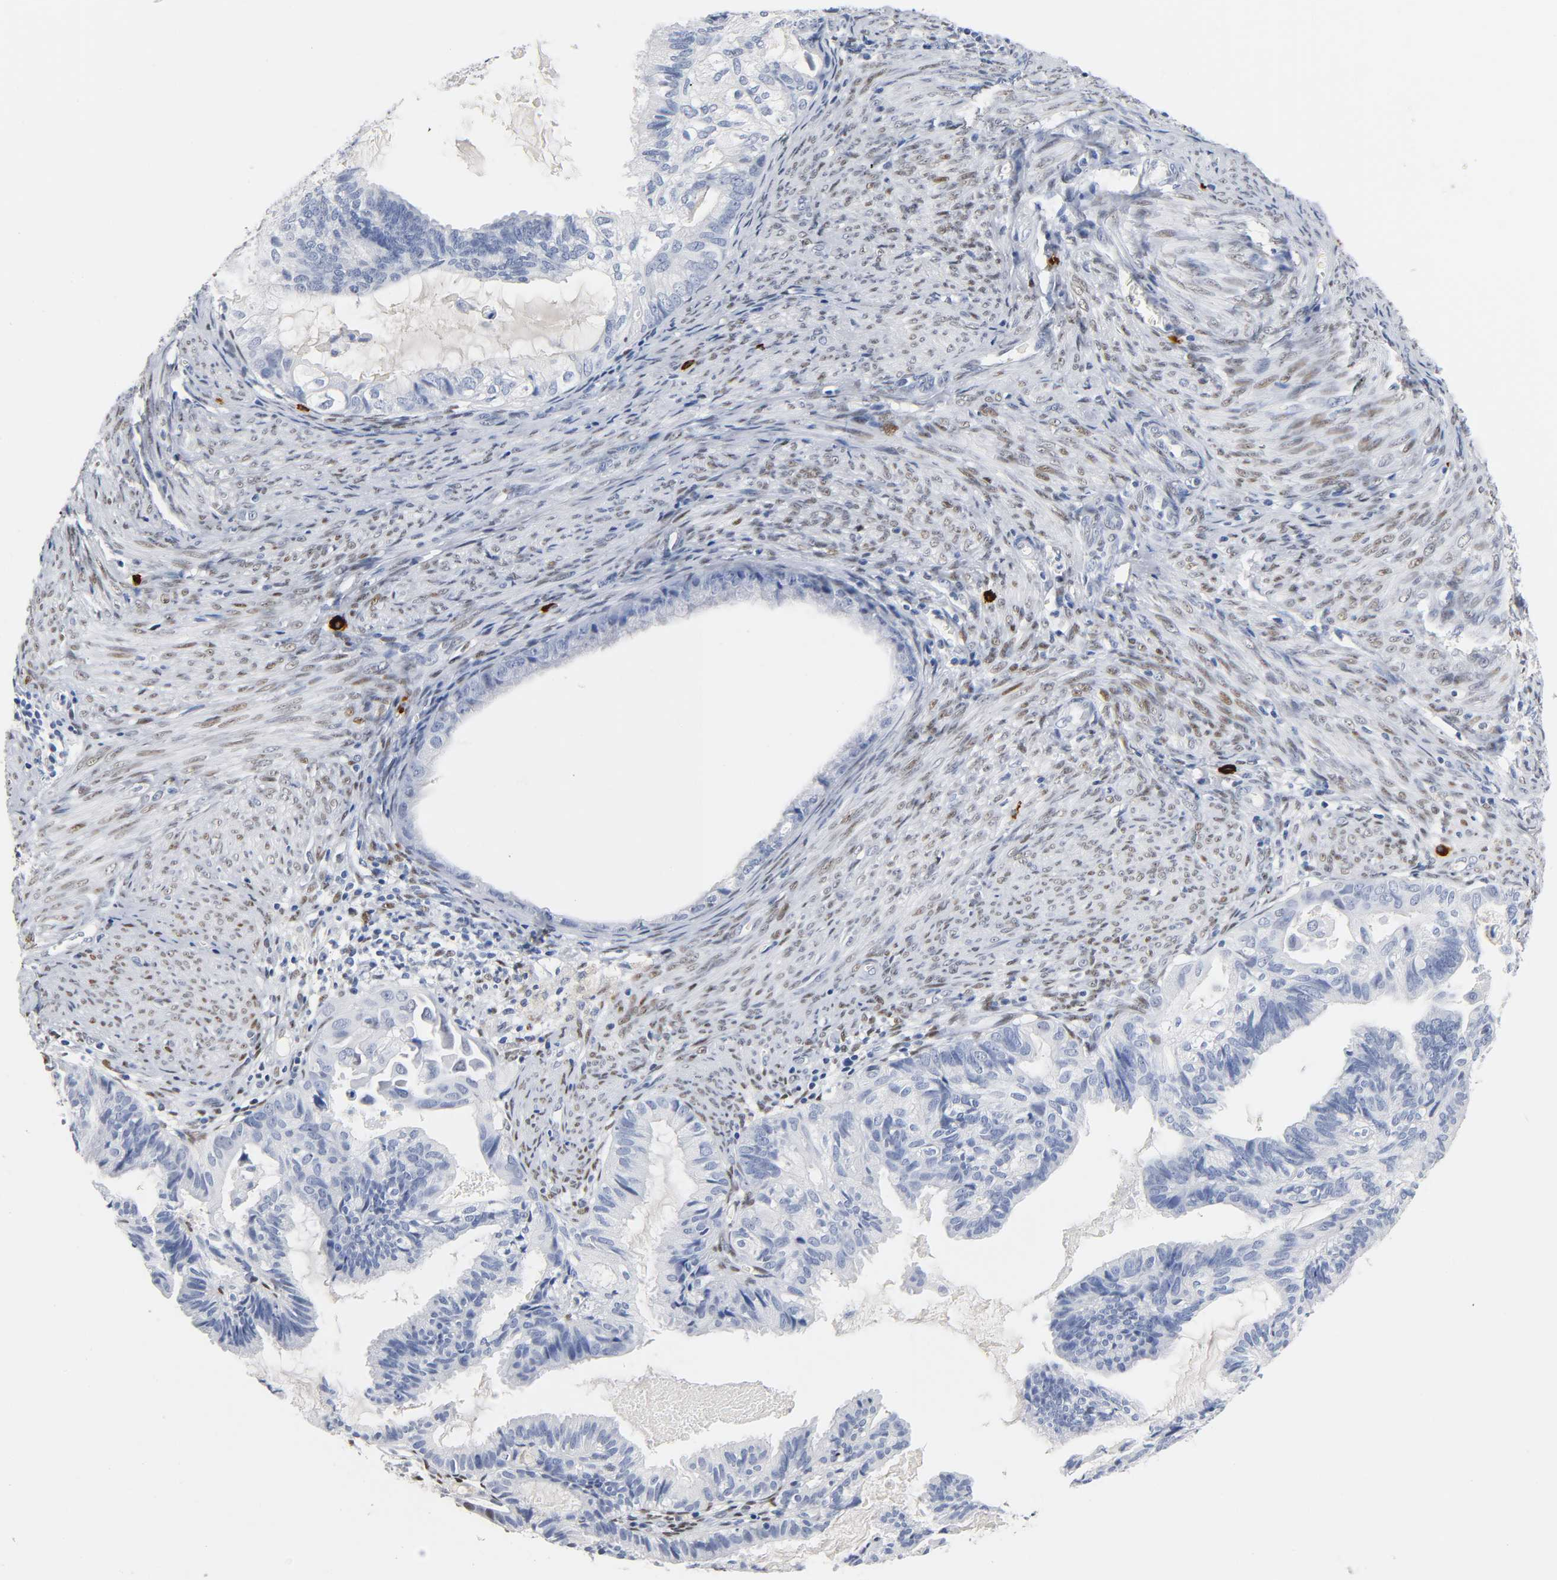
{"staining": {"intensity": "negative", "quantity": "none", "location": "none"}, "tissue": "cervical cancer", "cell_type": "Tumor cells", "image_type": "cancer", "snomed": [{"axis": "morphology", "description": "Normal tissue, NOS"}, {"axis": "morphology", "description": "Adenocarcinoma, NOS"}, {"axis": "topography", "description": "Cervix"}, {"axis": "topography", "description": "Endometrium"}], "caption": "DAB (3,3'-diaminobenzidine) immunohistochemical staining of cervical cancer shows no significant expression in tumor cells.", "gene": "NAB2", "patient": {"sex": "female", "age": 86}}